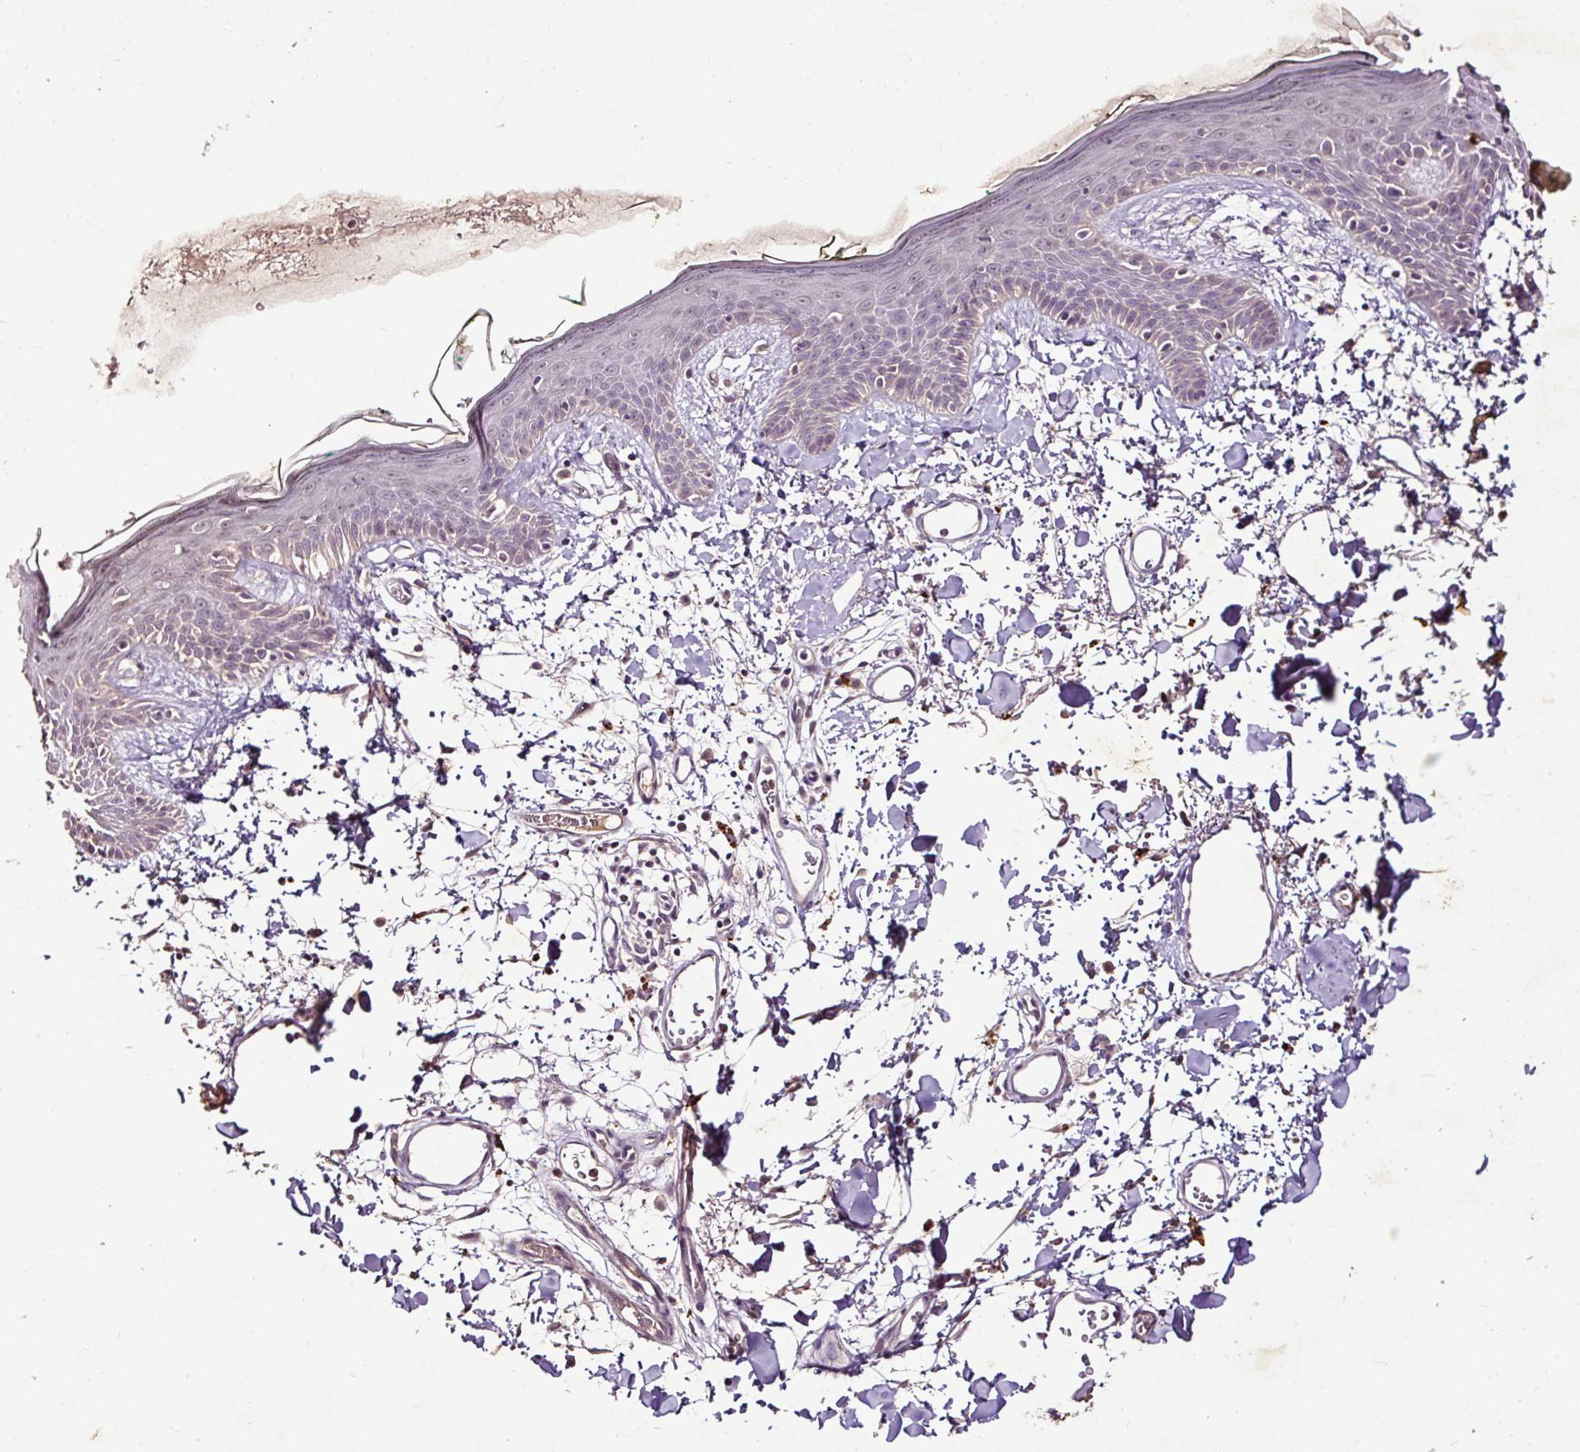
{"staining": {"intensity": "negative", "quantity": "none", "location": "none"}, "tissue": "skin", "cell_type": "Fibroblasts", "image_type": "normal", "snomed": [{"axis": "morphology", "description": "Normal tissue, NOS"}, {"axis": "topography", "description": "Skin"}], "caption": "The histopathology image demonstrates no staining of fibroblasts in unremarkable skin. (DAB (3,3'-diaminobenzidine) immunohistochemistry with hematoxylin counter stain).", "gene": "LRTM2", "patient": {"sex": "male", "age": 79}}